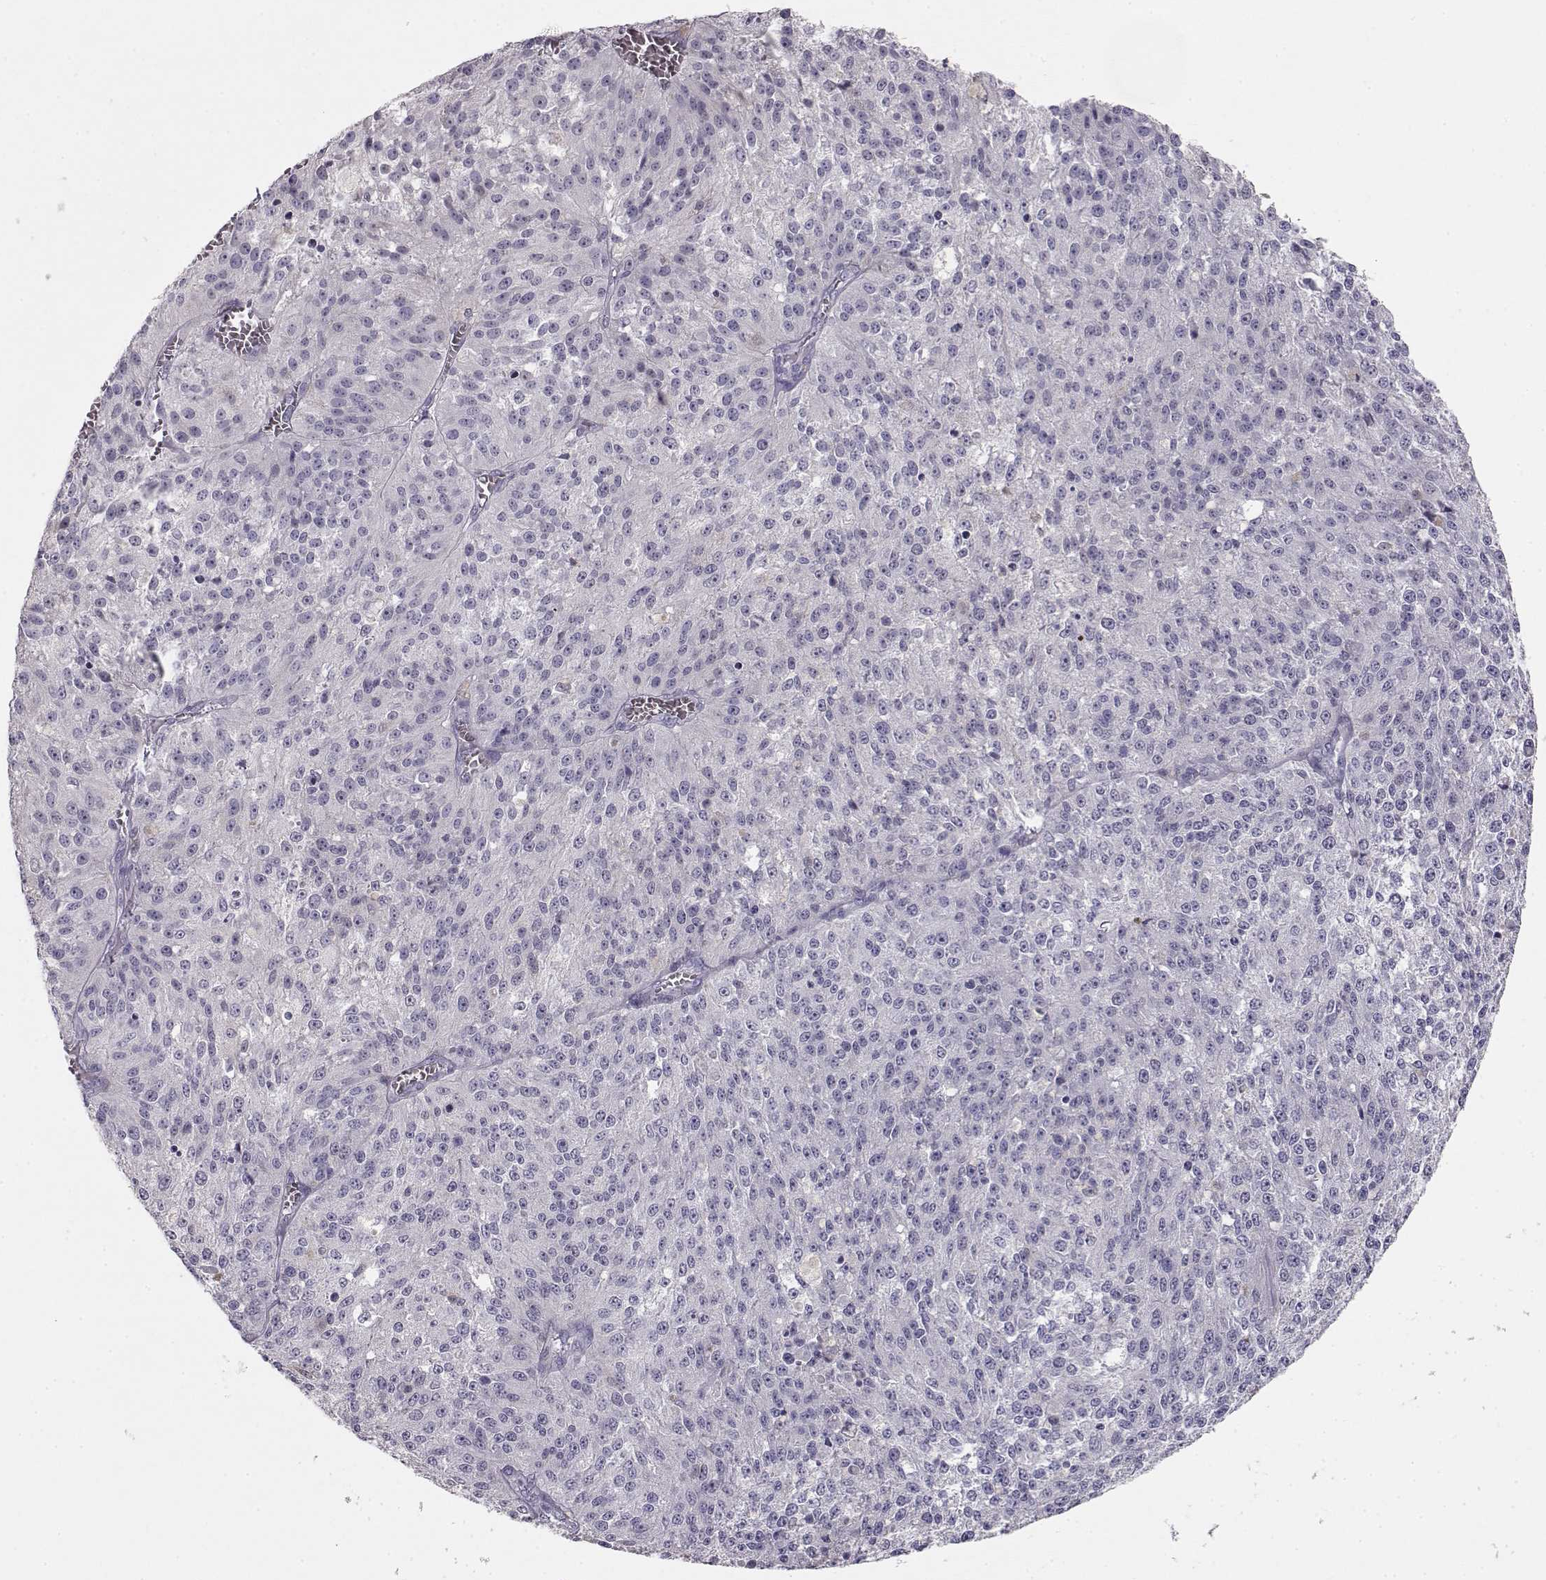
{"staining": {"intensity": "negative", "quantity": "none", "location": "none"}, "tissue": "melanoma", "cell_type": "Tumor cells", "image_type": "cancer", "snomed": [{"axis": "morphology", "description": "Malignant melanoma, Metastatic site"}, {"axis": "topography", "description": "Lymph node"}], "caption": "High magnification brightfield microscopy of malignant melanoma (metastatic site) stained with DAB (3,3'-diaminobenzidine) (brown) and counterstained with hematoxylin (blue): tumor cells show no significant staining.", "gene": "LAMB3", "patient": {"sex": "female", "age": 64}}